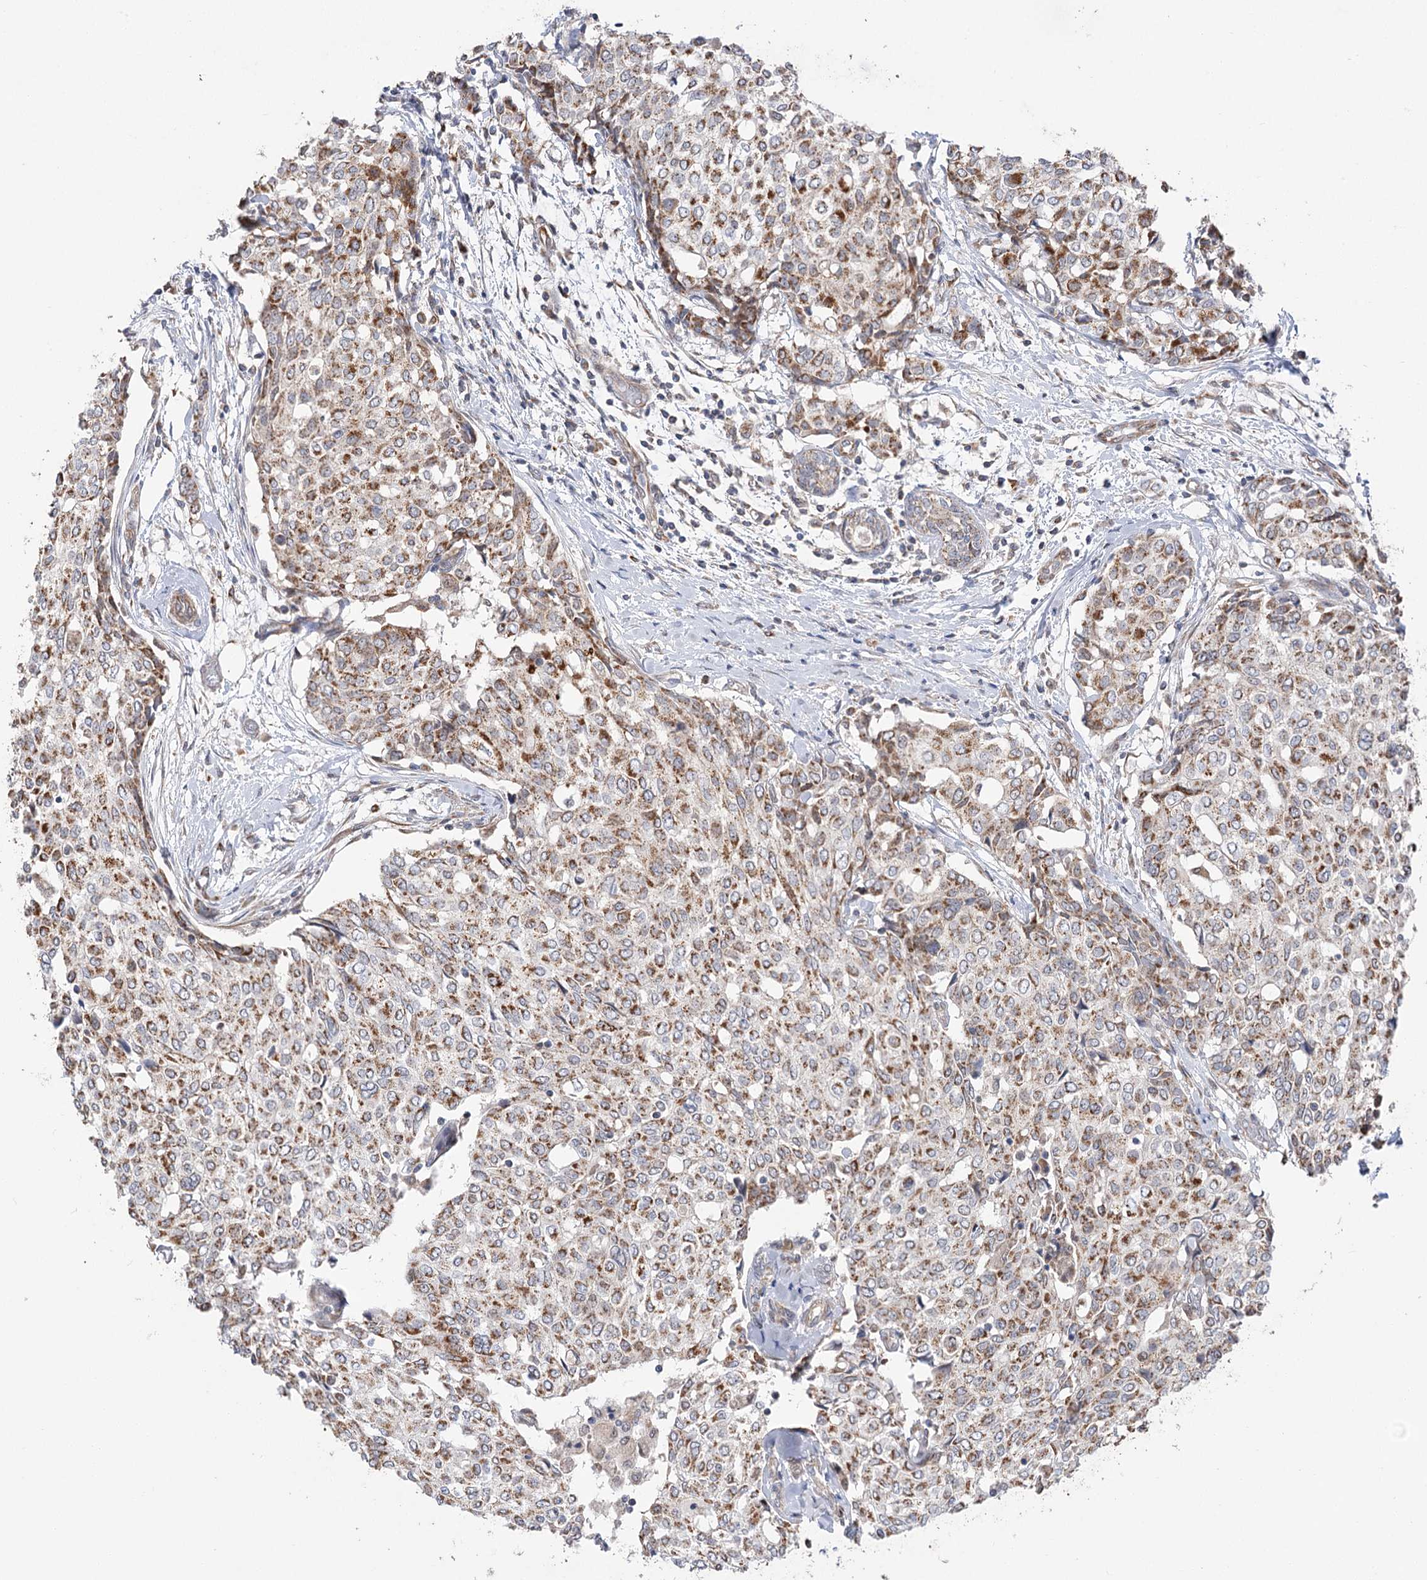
{"staining": {"intensity": "moderate", "quantity": ">75%", "location": "cytoplasmic/membranous"}, "tissue": "breast cancer", "cell_type": "Tumor cells", "image_type": "cancer", "snomed": [{"axis": "morphology", "description": "Lobular carcinoma"}, {"axis": "topography", "description": "Breast"}], "caption": "IHC staining of breast cancer (lobular carcinoma), which shows medium levels of moderate cytoplasmic/membranous positivity in approximately >75% of tumor cells indicating moderate cytoplasmic/membranous protein expression. The staining was performed using DAB (3,3'-diaminobenzidine) (brown) for protein detection and nuclei were counterstained in hematoxylin (blue).", "gene": "ECHDC3", "patient": {"sex": "female", "age": 51}}